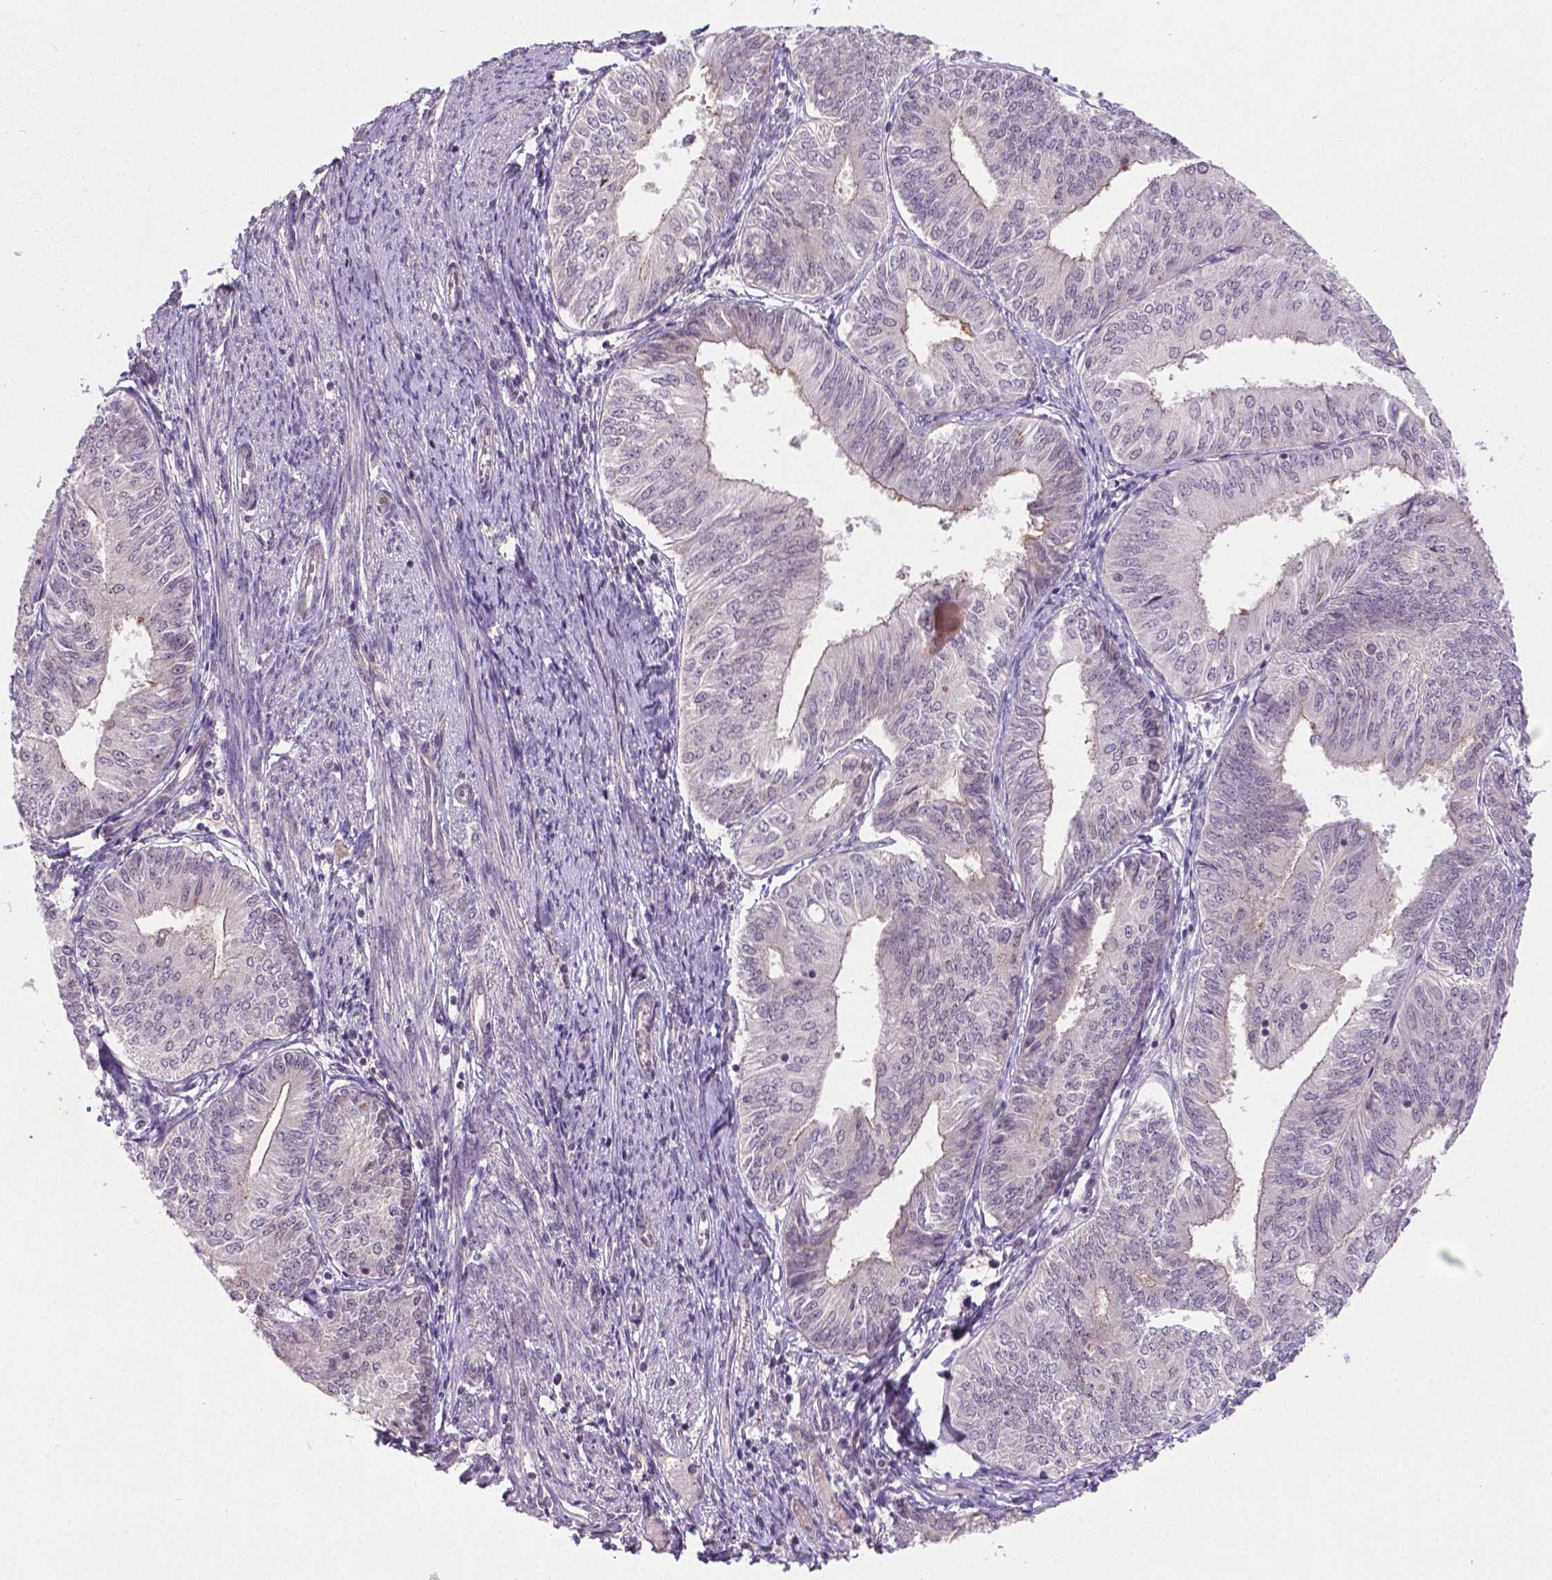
{"staining": {"intensity": "weak", "quantity": "<25%", "location": "cytoplasmic/membranous"}, "tissue": "endometrial cancer", "cell_type": "Tumor cells", "image_type": "cancer", "snomed": [{"axis": "morphology", "description": "Adenocarcinoma, NOS"}, {"axis": "topography", "description": "Endometrium"}], "caption": "IHC of endometrial cancer (adenocarcinoma) shows no staining in tumor cells.", "gene": "ANKRD54", "patient": {"sex": "female", "age": 58}}